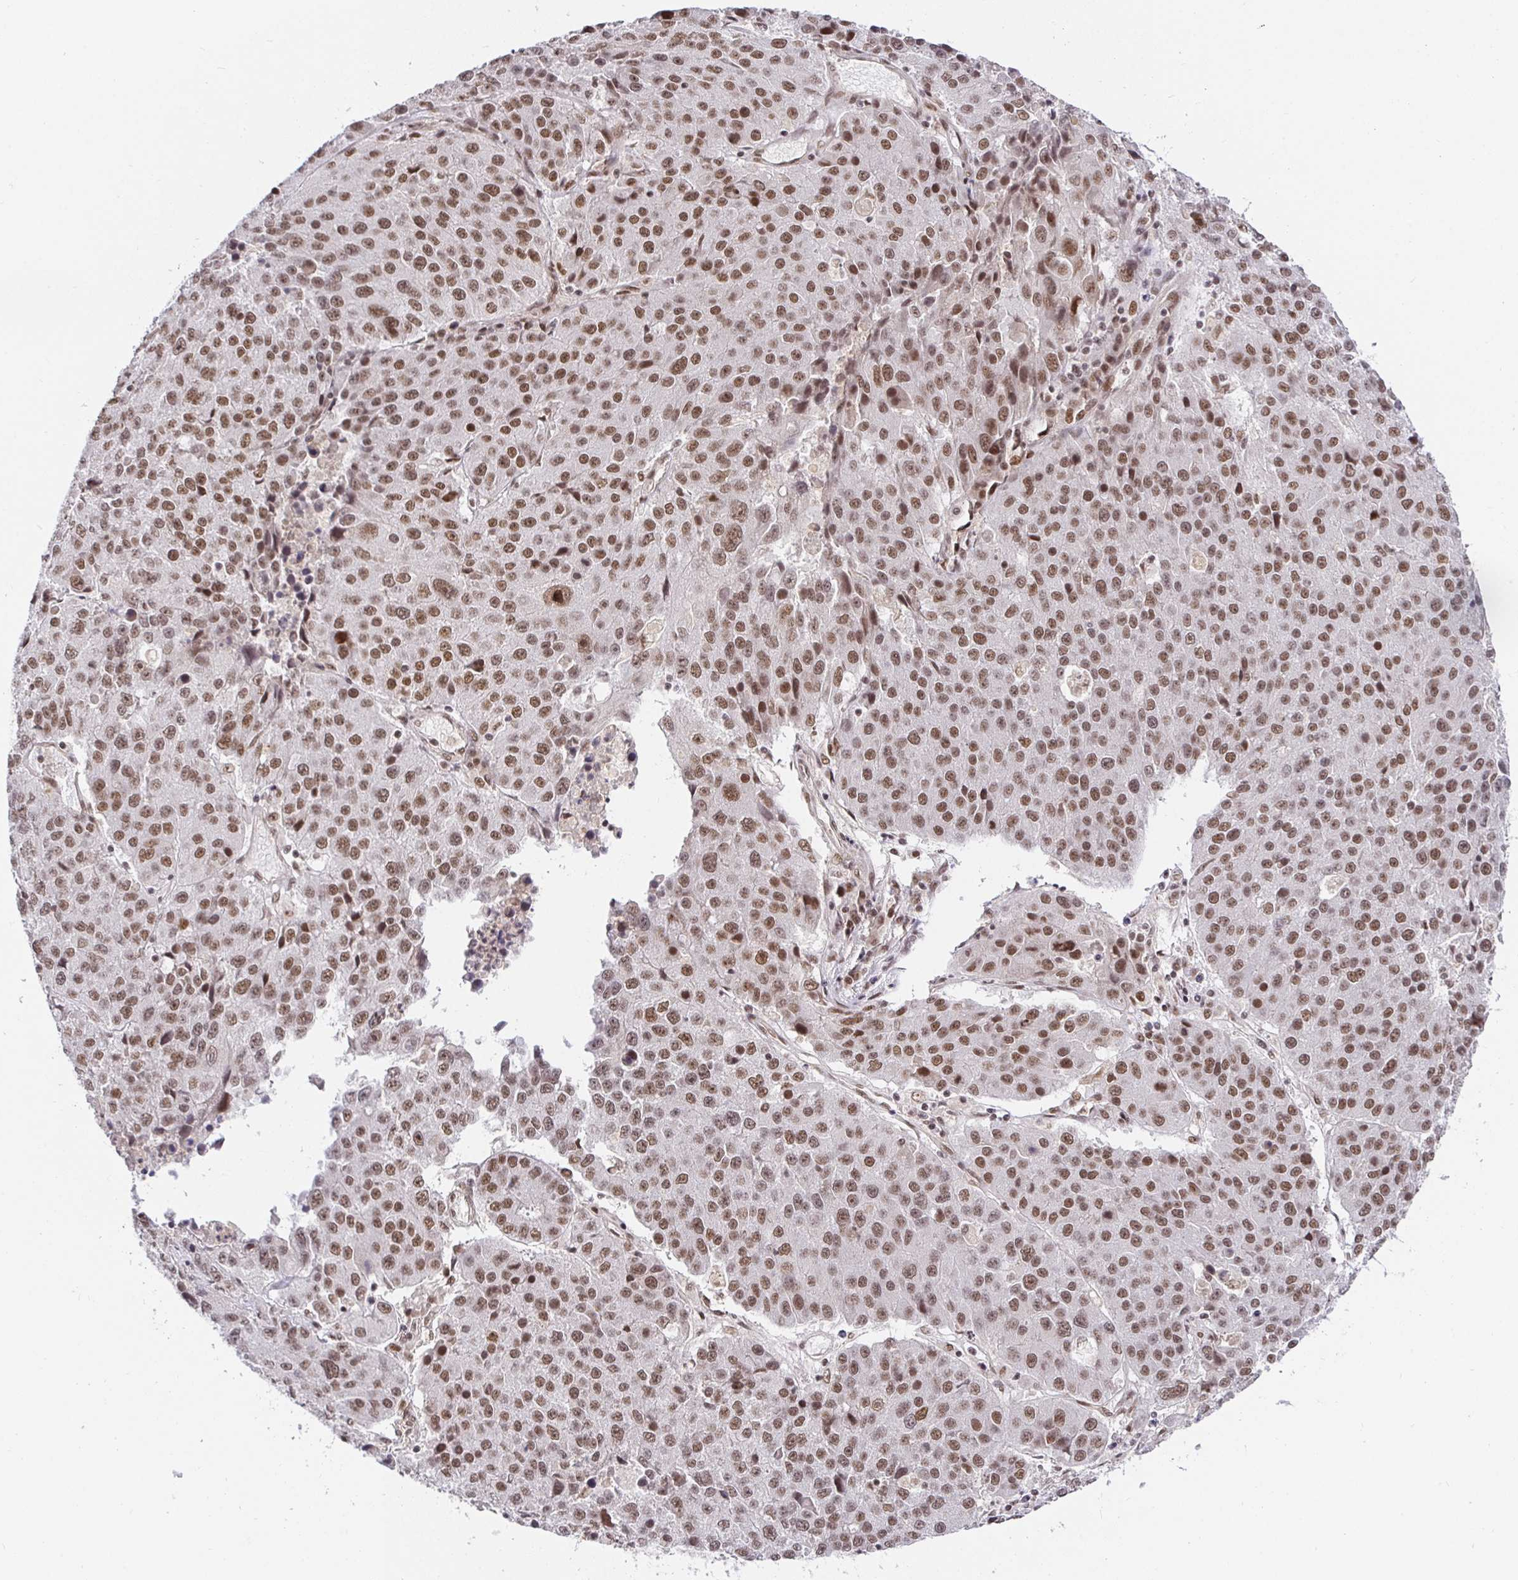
{"staining": {"intensity": "moderate", "quantity": ">75%", "location": "nuclear"}, "tissue": "stomach cancer", "cell_type": "Tumor cells", "image_type": "cancer", "snomed": [{"axis": "morphology", "description": "Adenocarcinoma, NOS"}, {"axis": "topography", "description": "Stomach"}], "caption": "This histopathology image demonstrates stomach adenocarcinoma stained with immunohistochemistry to label a protein in brown. The nuclear of tumor cells show moderate positivity for the protein. Nuclei are counter-stained blue.", "gene": "USF1", "patient": {"sex": "male", "age": 71}}